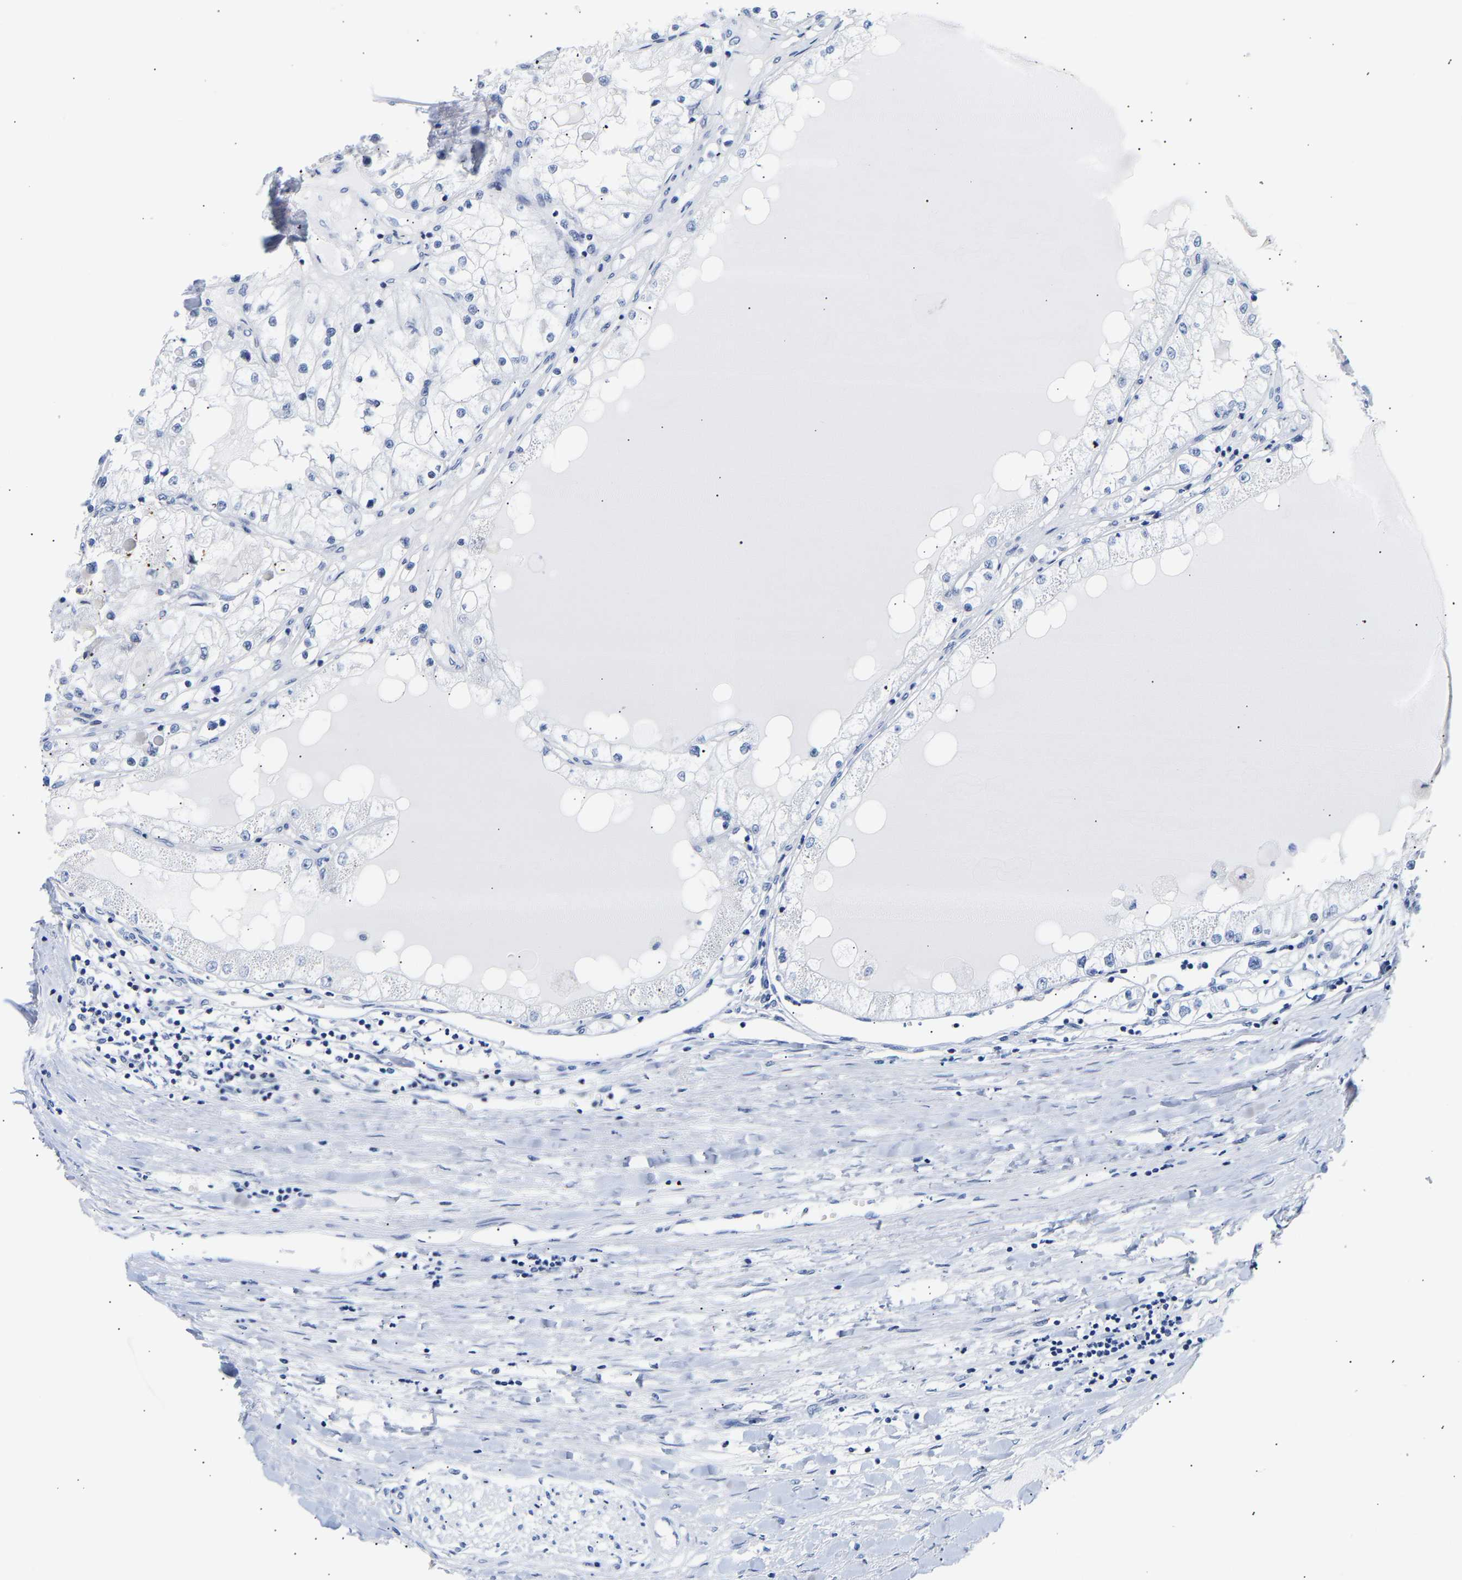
{"staining": {"intensity": "negative", "quantity": "none", "location": "none"}, "tissue": "renal cancer", "cell_type": "Tumor cells", "image_type": "cancer", "snomed": [{"axis": "morphology", "description": "Adenocarcinoma, NOS"}, {"axis": "topography", "description": "Kidney"}], "caption": "An image of human adenocarcinoma (renal) is negative for staining in tumor cells.", "gene": "SPINK2", "patient": {"sex": "male", "age": 68}}